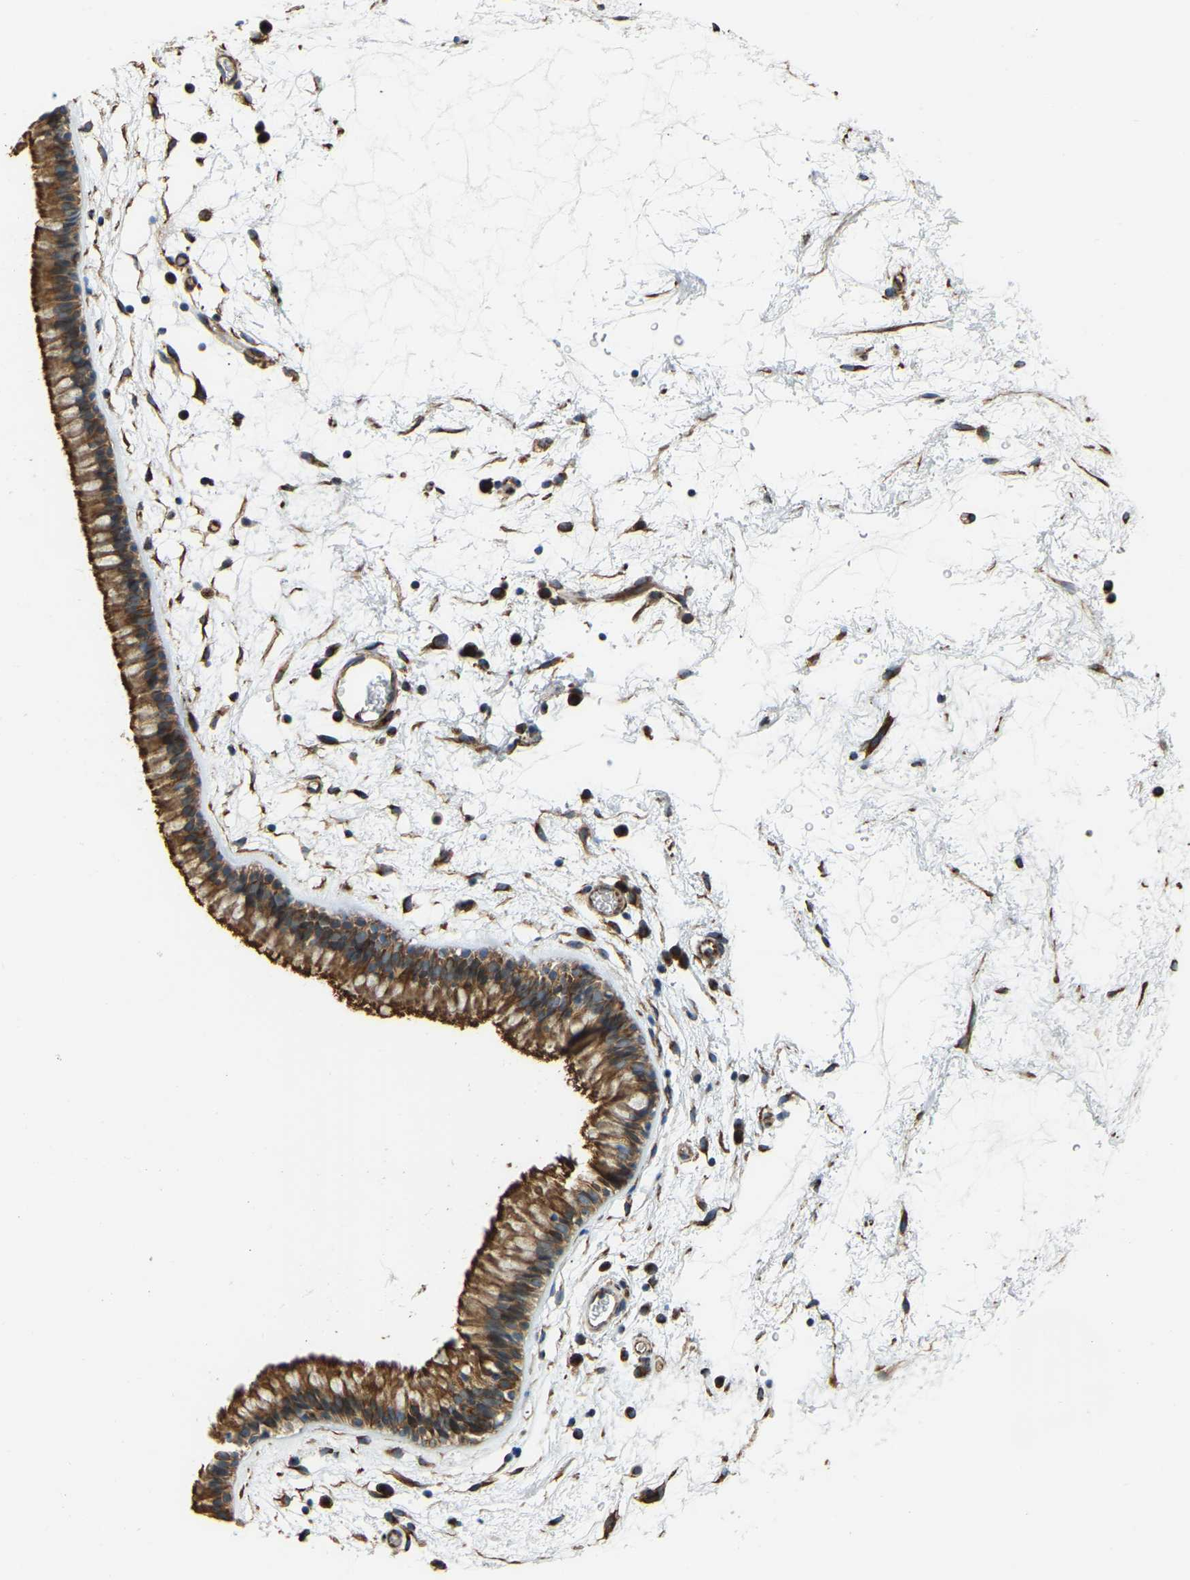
{"staining": {"intensity": "strong", "quantity": ">75%", "location": "cytoplasmic/membranous"}, "tissue": "nasopharynx", "cell_type": "Respiratory epithelial cells", "image_type": "normal", "snomed": [{"axis": "morphology", "description": "Normal tissue, NOS"}, {"axis": "morphology", "description": "Inflammation, NOS"}, {"axis": "topography", "description": "Nasopharynx"}], "caption": "An image of human nasopharynx stained for a protein shows strong cytoplasmic/membranous brown staining in respiratory epithelial cells. (DAB (3,3'-diaminobenzidine) IHC with brightfield microscopy, high magnification).", "gene": "NME8", "patient": {"sex": "male", "age": 48}}